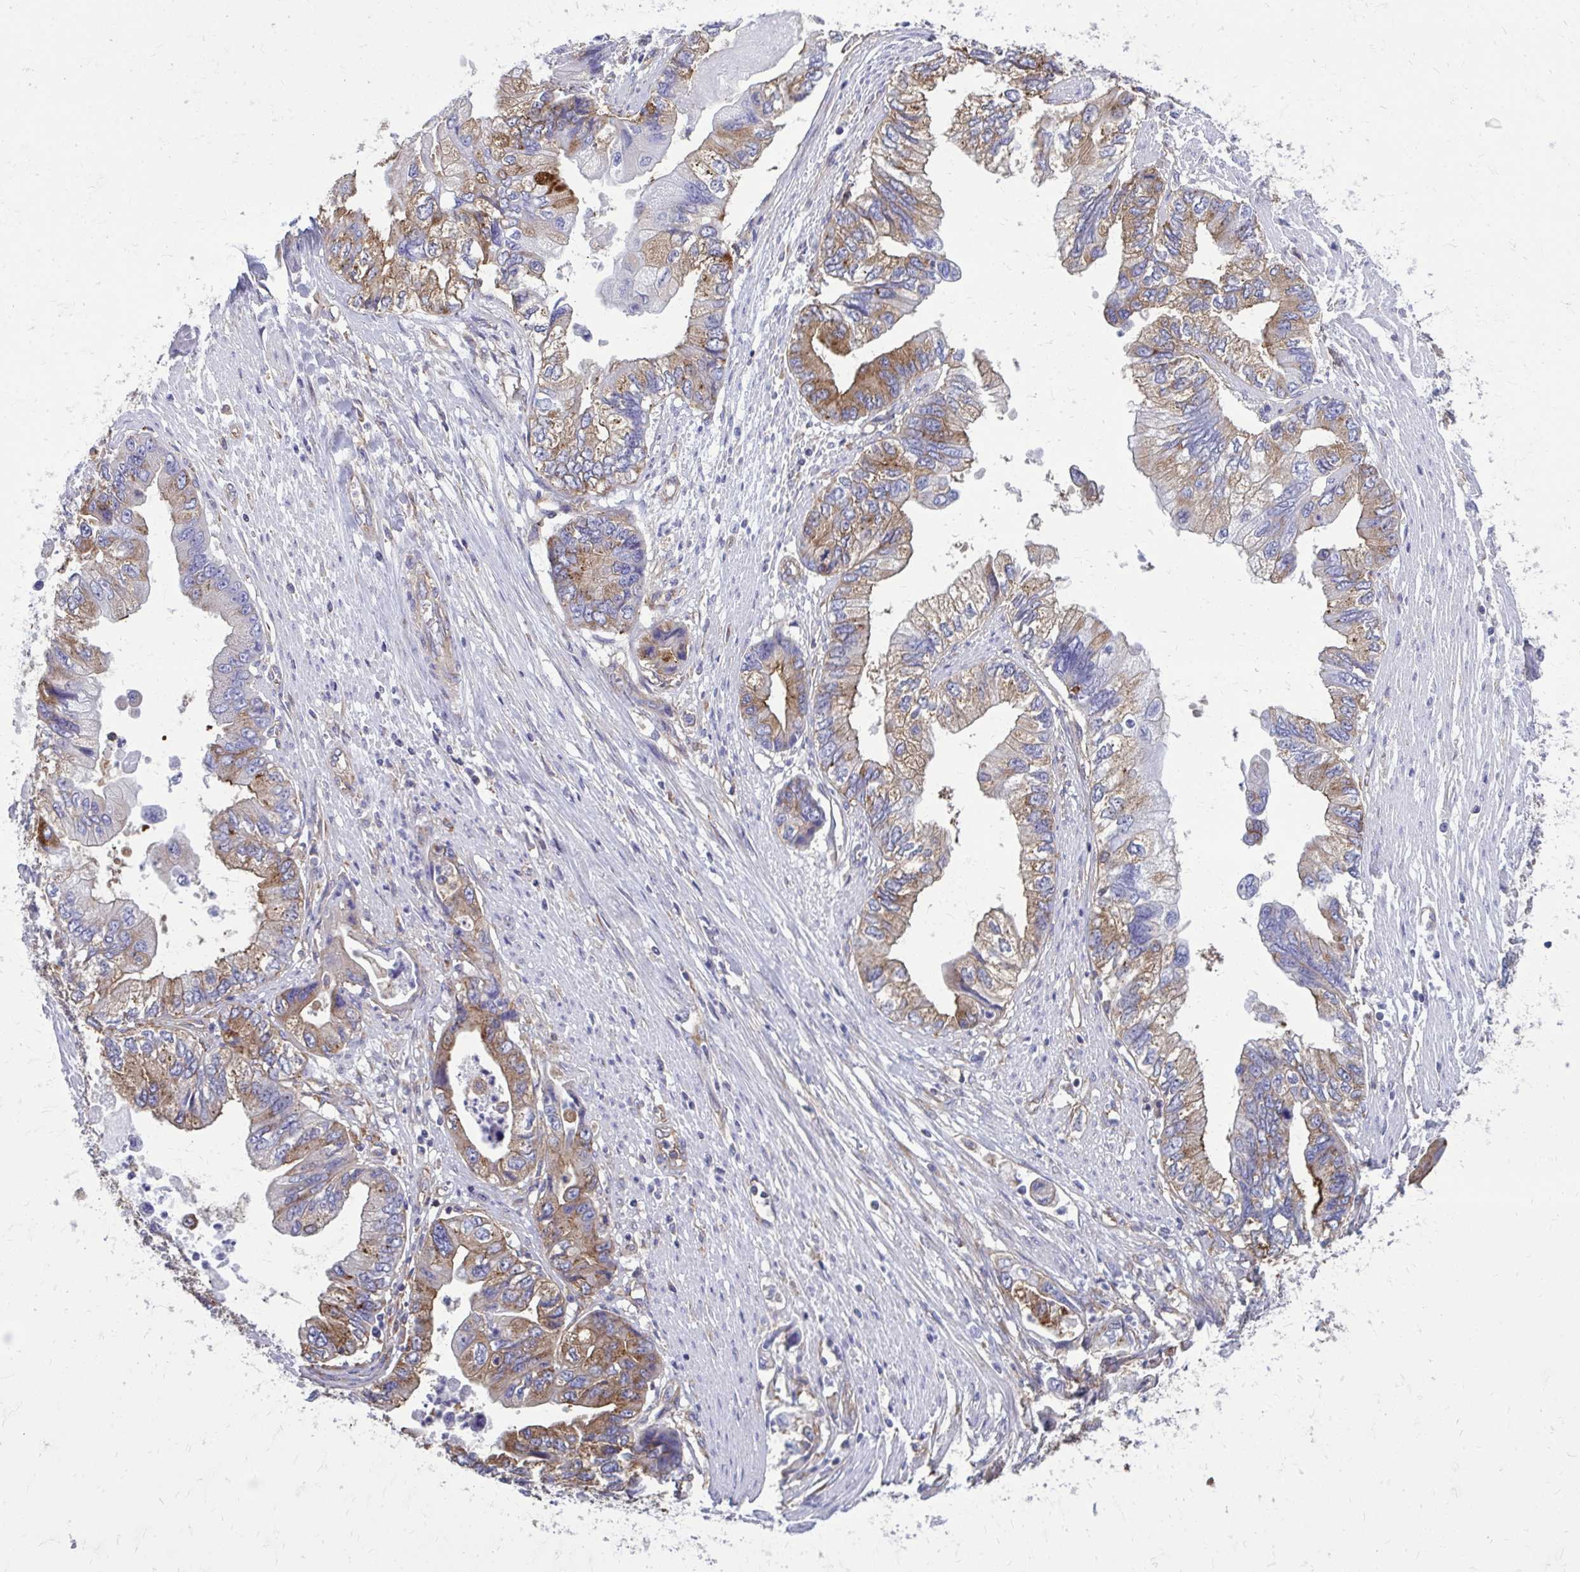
{"staining": {"intensity": "moderate", "quantity": "25%-75%", "location": "cytoplasmic/membranous"}, "tissue": "stomach cancer", "cell_type": "Tumor cells", "image_type": "cancer", "snomed": [{"axis": "morphology", "description": "Adenocarcinoma, NOS"}, {"axis": "topography", "description": "Pancreas"}, {"axis": "topography", "description": "Stomach, upper"}], "caption": "Immunohistochemistry (IHC) image of neoplastic tissue: human stomach cancer stained using immunohistochemistry (IHC) displays medium levels of moderate protein expression localized specifically in the cytoplasmic/membranous of tumor cells, appearing as a cytoplasmic/membranous brown color.", "gene": "CLTA", "patient": {"sex": "male", "age": 77}}